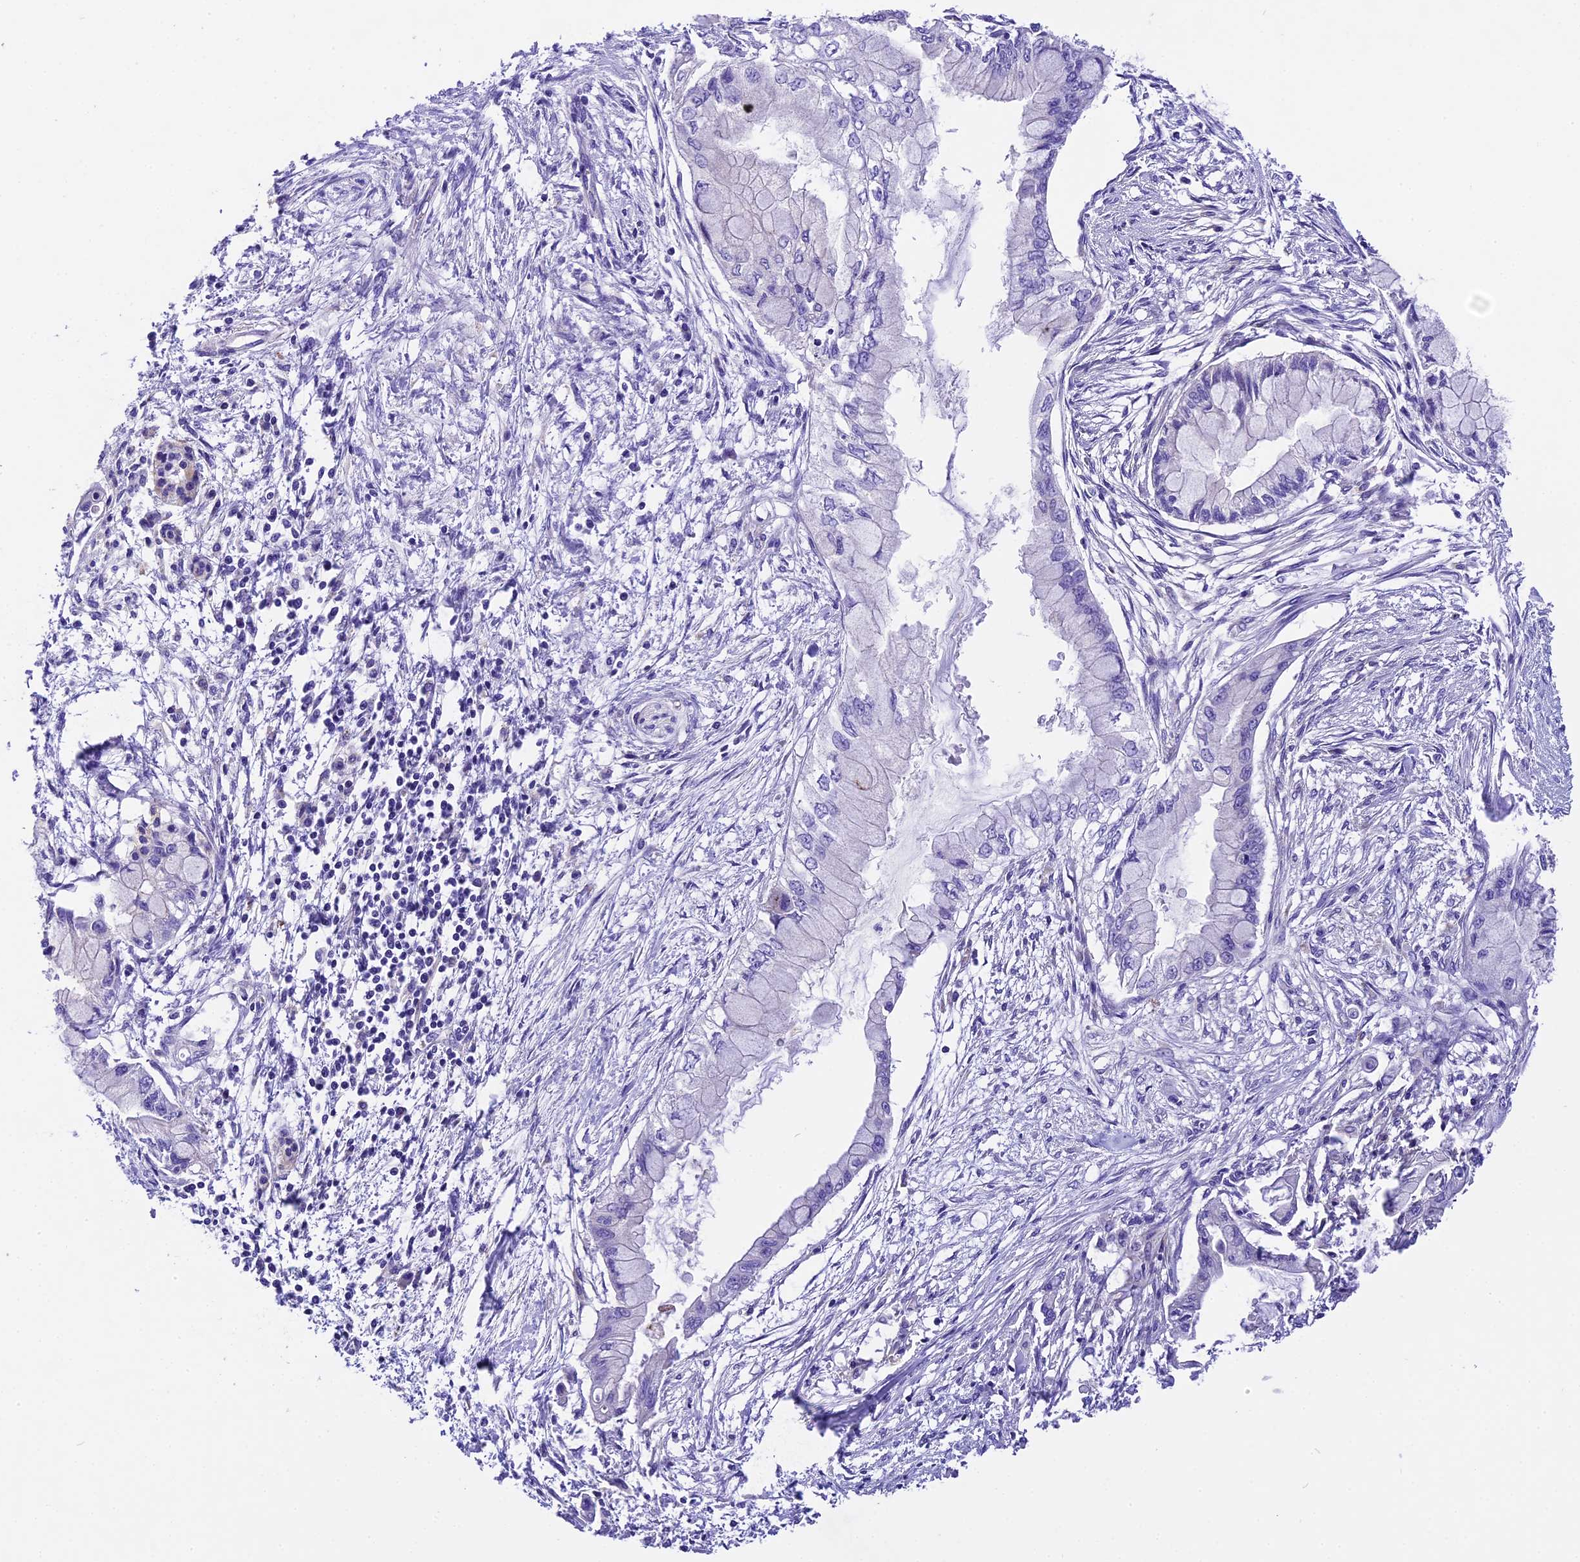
{"staining": {"intensity": "negative", "quantity": "none", "location": "none"}, "tissue": "pancreatic cancer", "cell_type": "Tumor cells", "image_type": "cancer", "snomed": [{"axis": "morphology", "description": "Adenocarcinoma, NOS"}, {"axis": "topography", "description": "Pancreas"}], "caption": "IHC micrograph of human pancreatic adenocarcinoma stained for a protein (brown), which exhibits no expression in tumor cells.", "gene": "PEMT", "patient": {"sex": "male", "age": 48}}